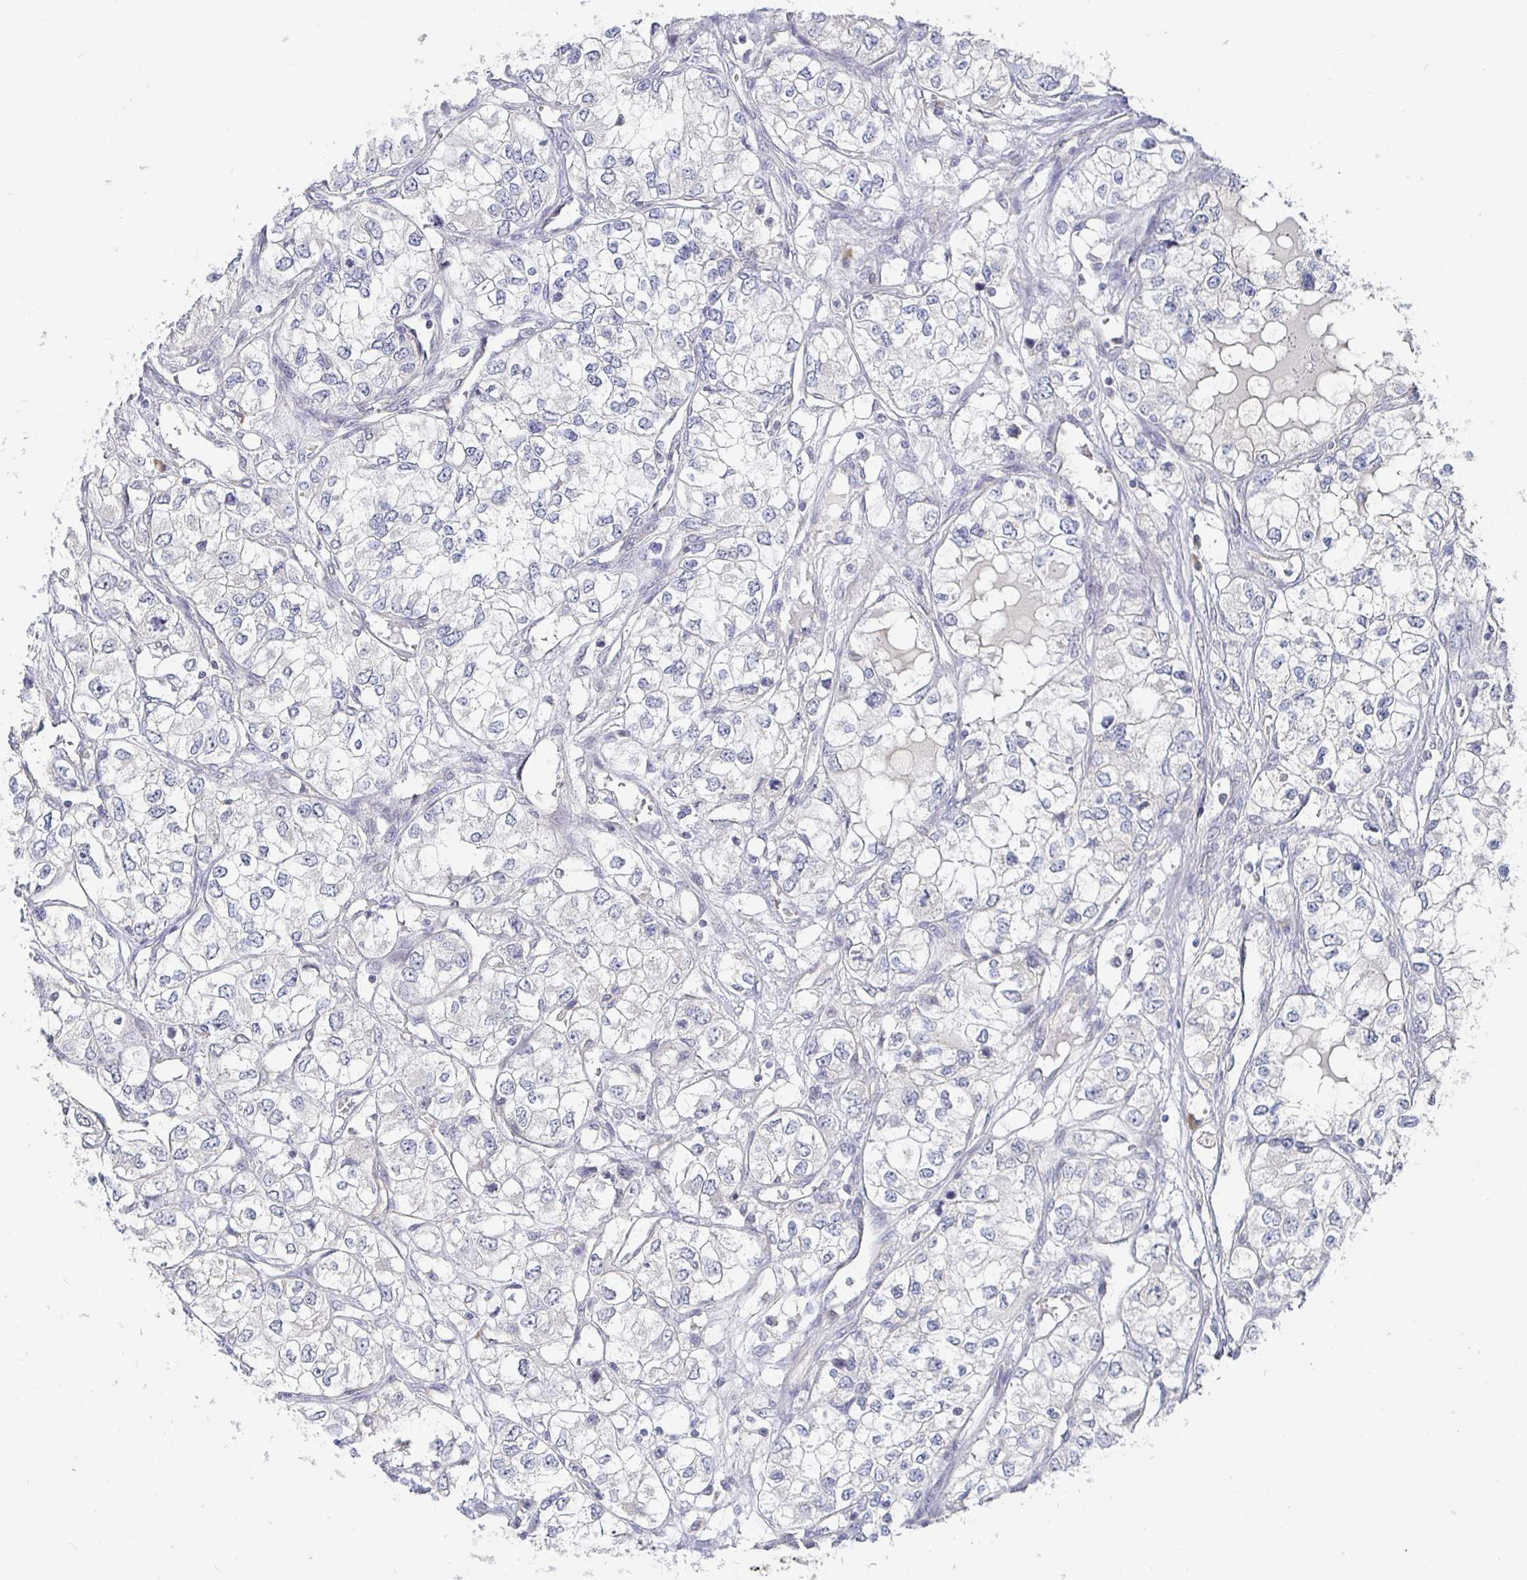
{"staining": {"intensity": "negative", "quantity": "none", "location": "none"}, "tissue": "renal cancer", "cell_type": "Tumor cells", "image_type": "cancer", "snomed": [{"axis": "morphology", "description": "Adenocarcinoma, NOS"}, {"axis": "topography", "description": "Kidney"}], "caption": "An immunohistochemistry micrograph of renal cancer (adenocarcinoma) is shown. There is no staining in tumor cells of renal cancer (adenocarcinoma).", "gene": "MEIS1", "patient": {"sex": "female", "age": 59}}